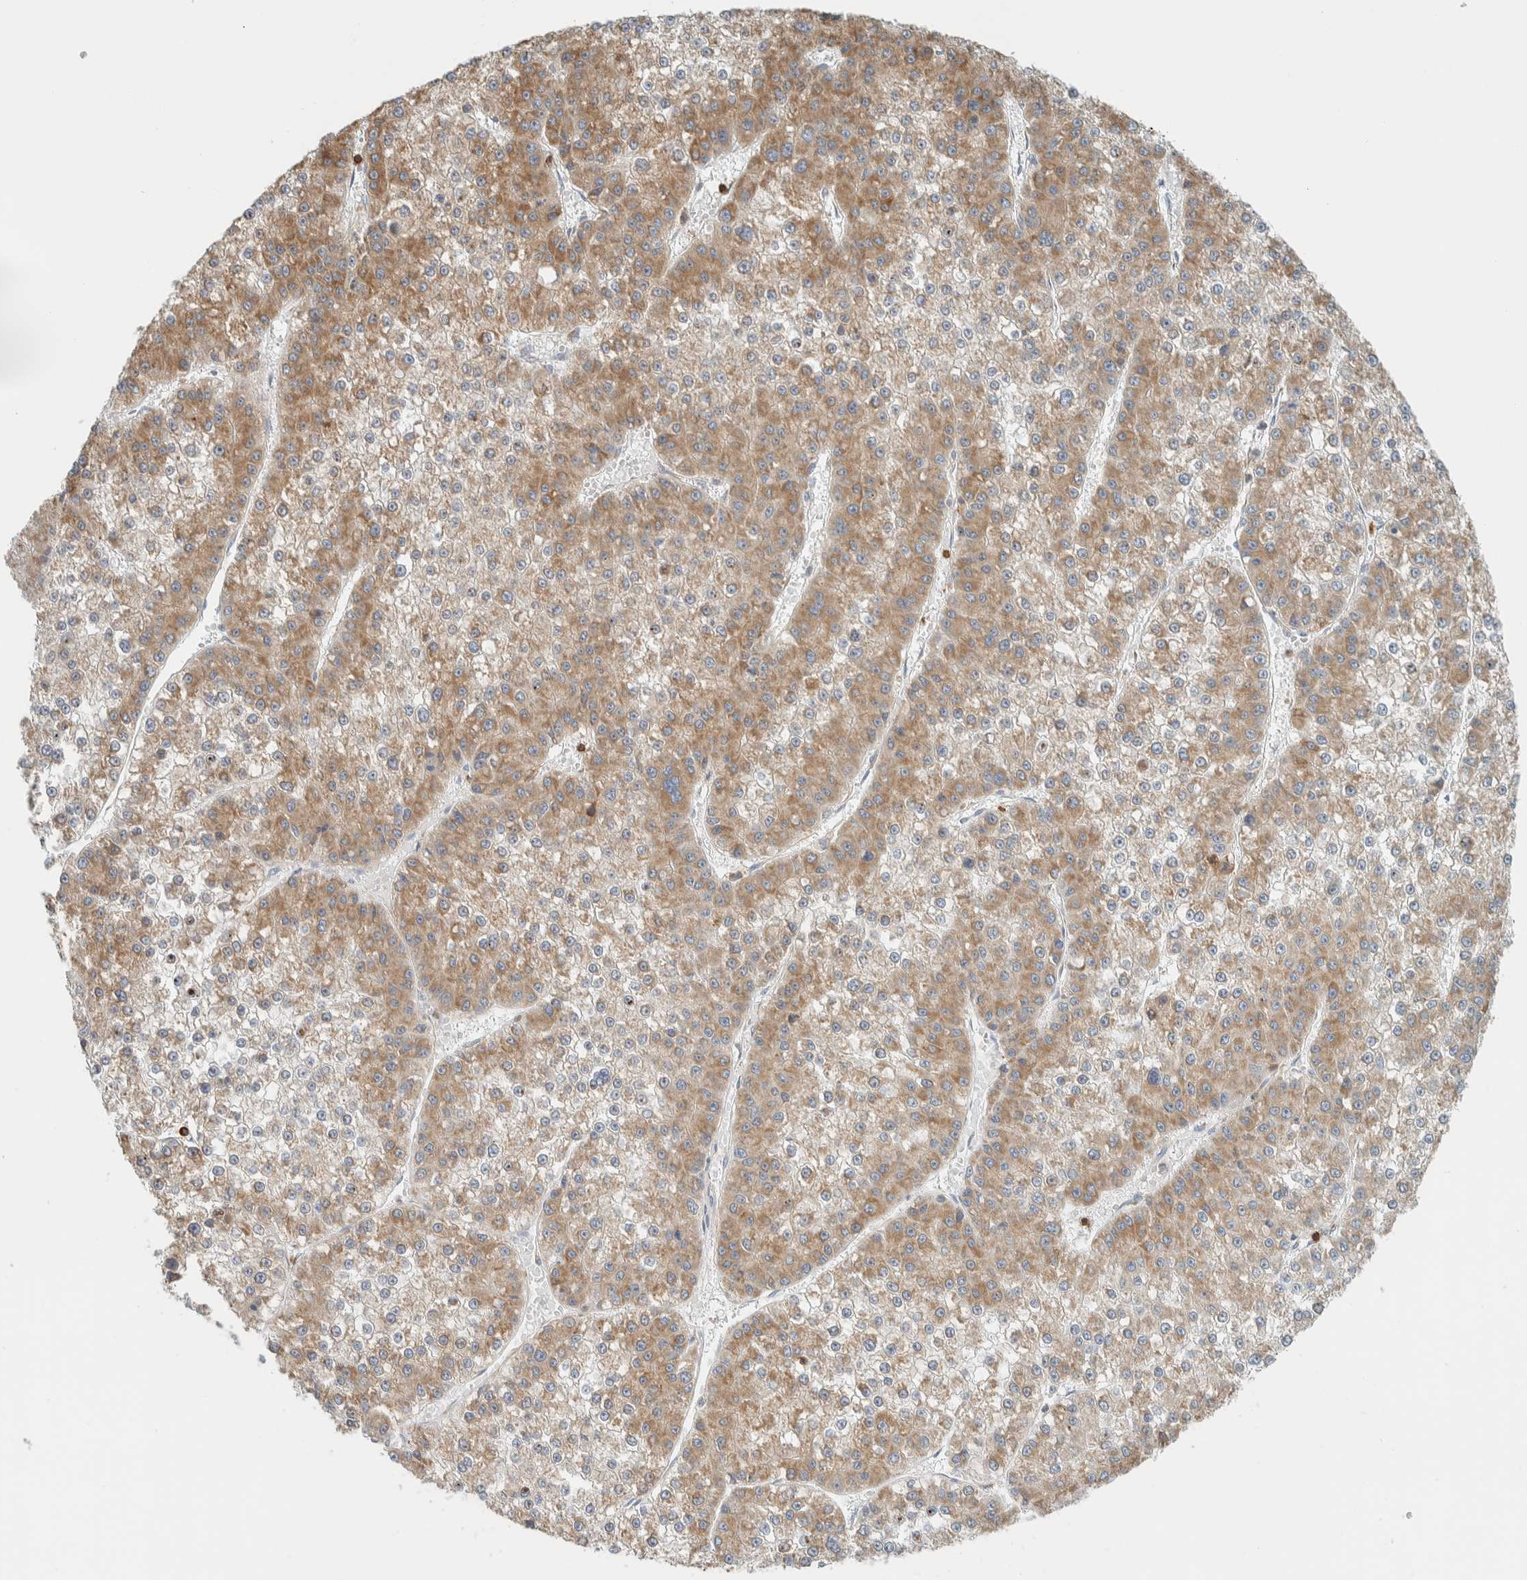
{"staining": {"intensity": "moderate", "quantity": ">75%", "location": "cytoplasmic/membranous"}, "tissue": "liver cancer", "cell_type": "Tumor cells", "image_type": "cancer", "snomed": [{"axis": "morphology", "description": "Carcinoma, Hepatocellular, NOS"}, {"axis": "topography", "description": "Liver"}], "caption": "Human liver hepatocellular carcinoma stained with a protein marker demonstrates moderate staining in tumor cells.", "gene": "CCDC57", "patient": {"sex": "female", "age": 73}}